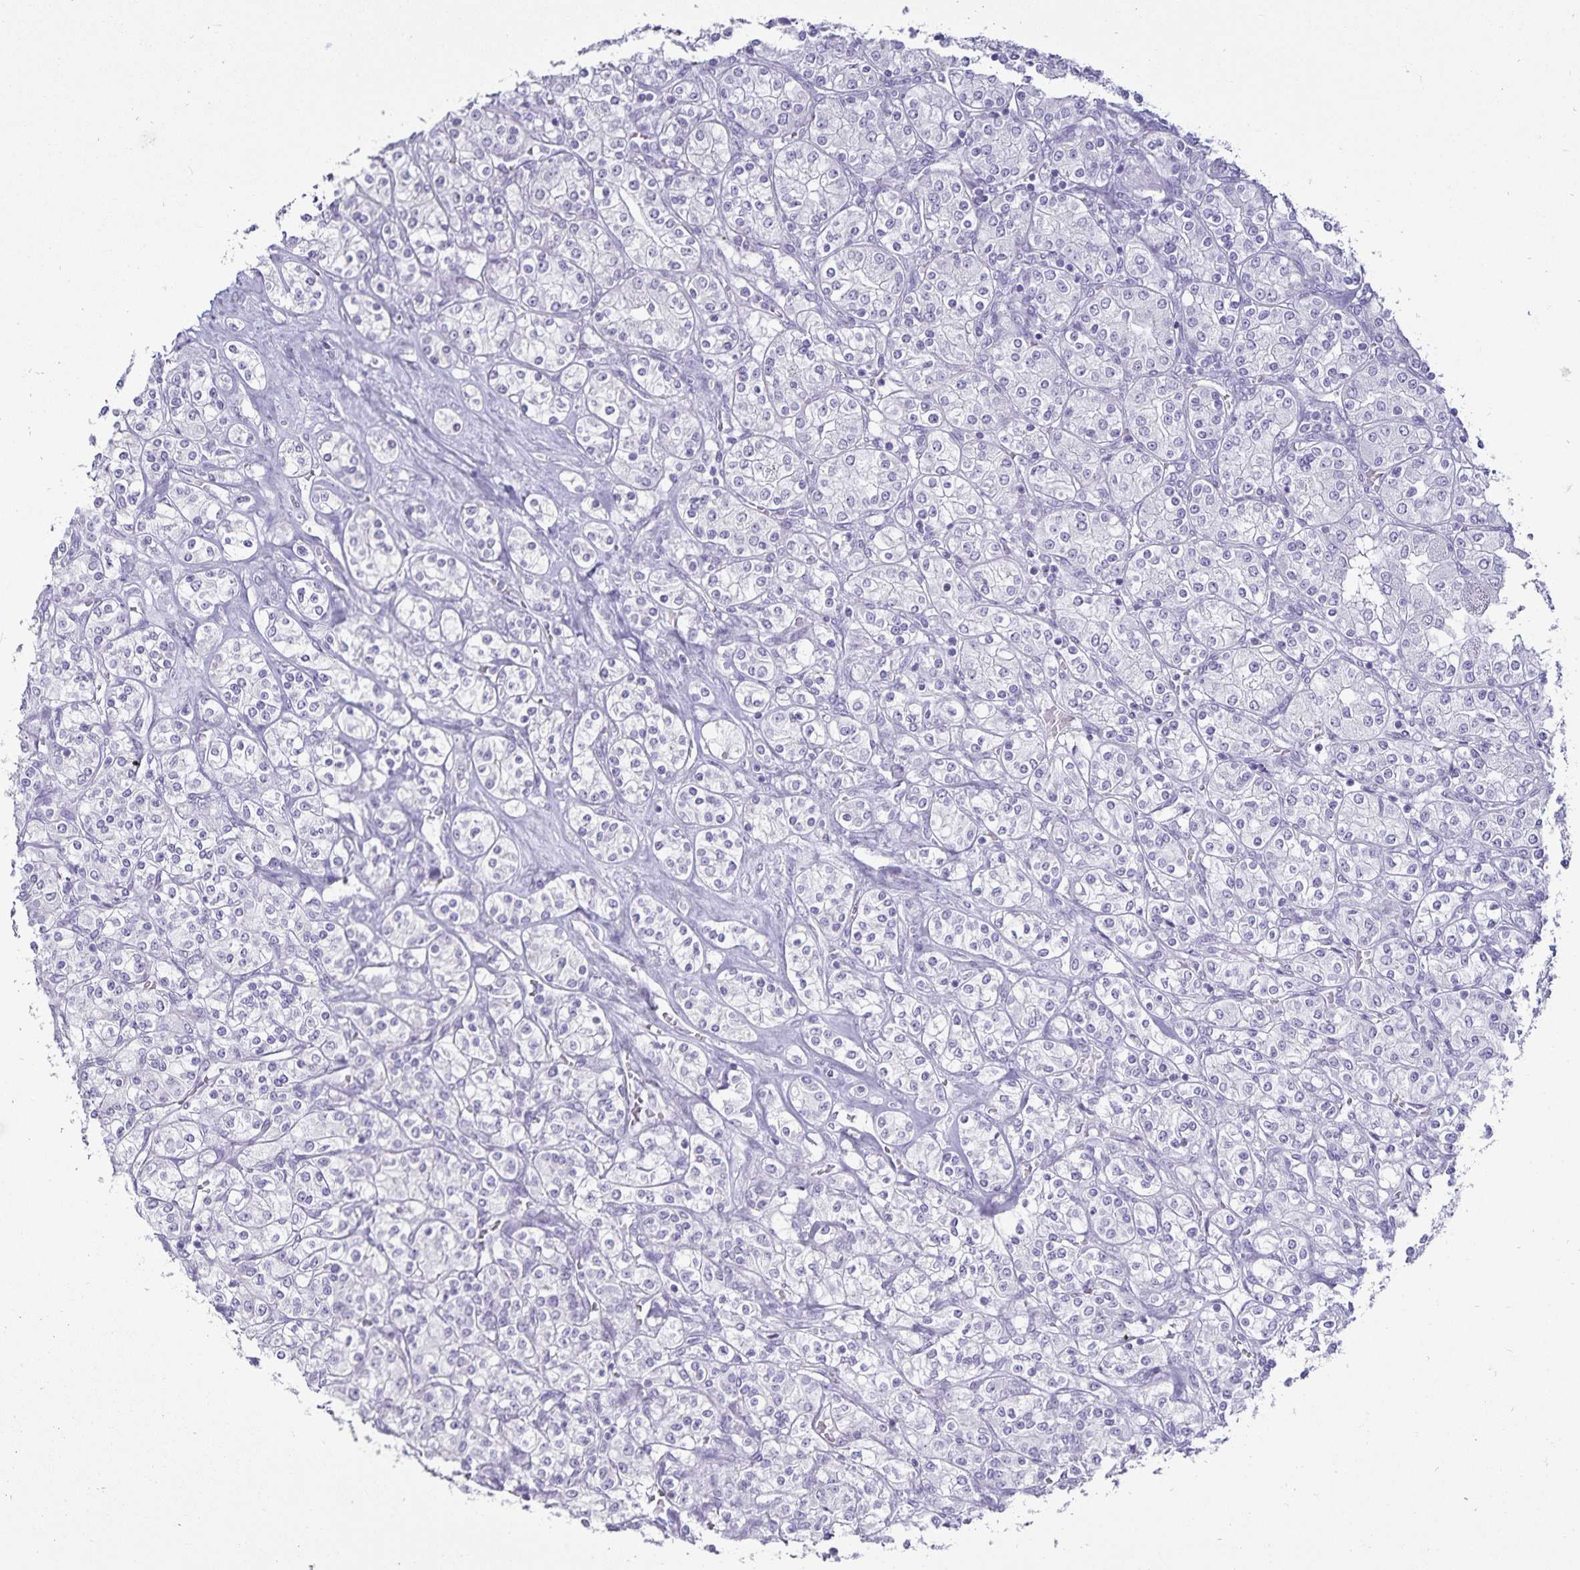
{"staining": {"intensity": "negative", "quantity": "none", "location": "none"}, "tissue": "renal cancer", "cell_type": "Tumor cells", "image_type": "cancer", "snomed": [{"axis": "morphology", "description": "Adenocarcinoma, NOS"}, {"axis": "topography", "description": "Kidney"}], "caption": "This is an immunohistochemistry histopathology image of human adenocarcinoma (renal). There is no positivity in tumor cells.", "gene": "DEFA6", "patient": {"sex": "male", "age": 77}}